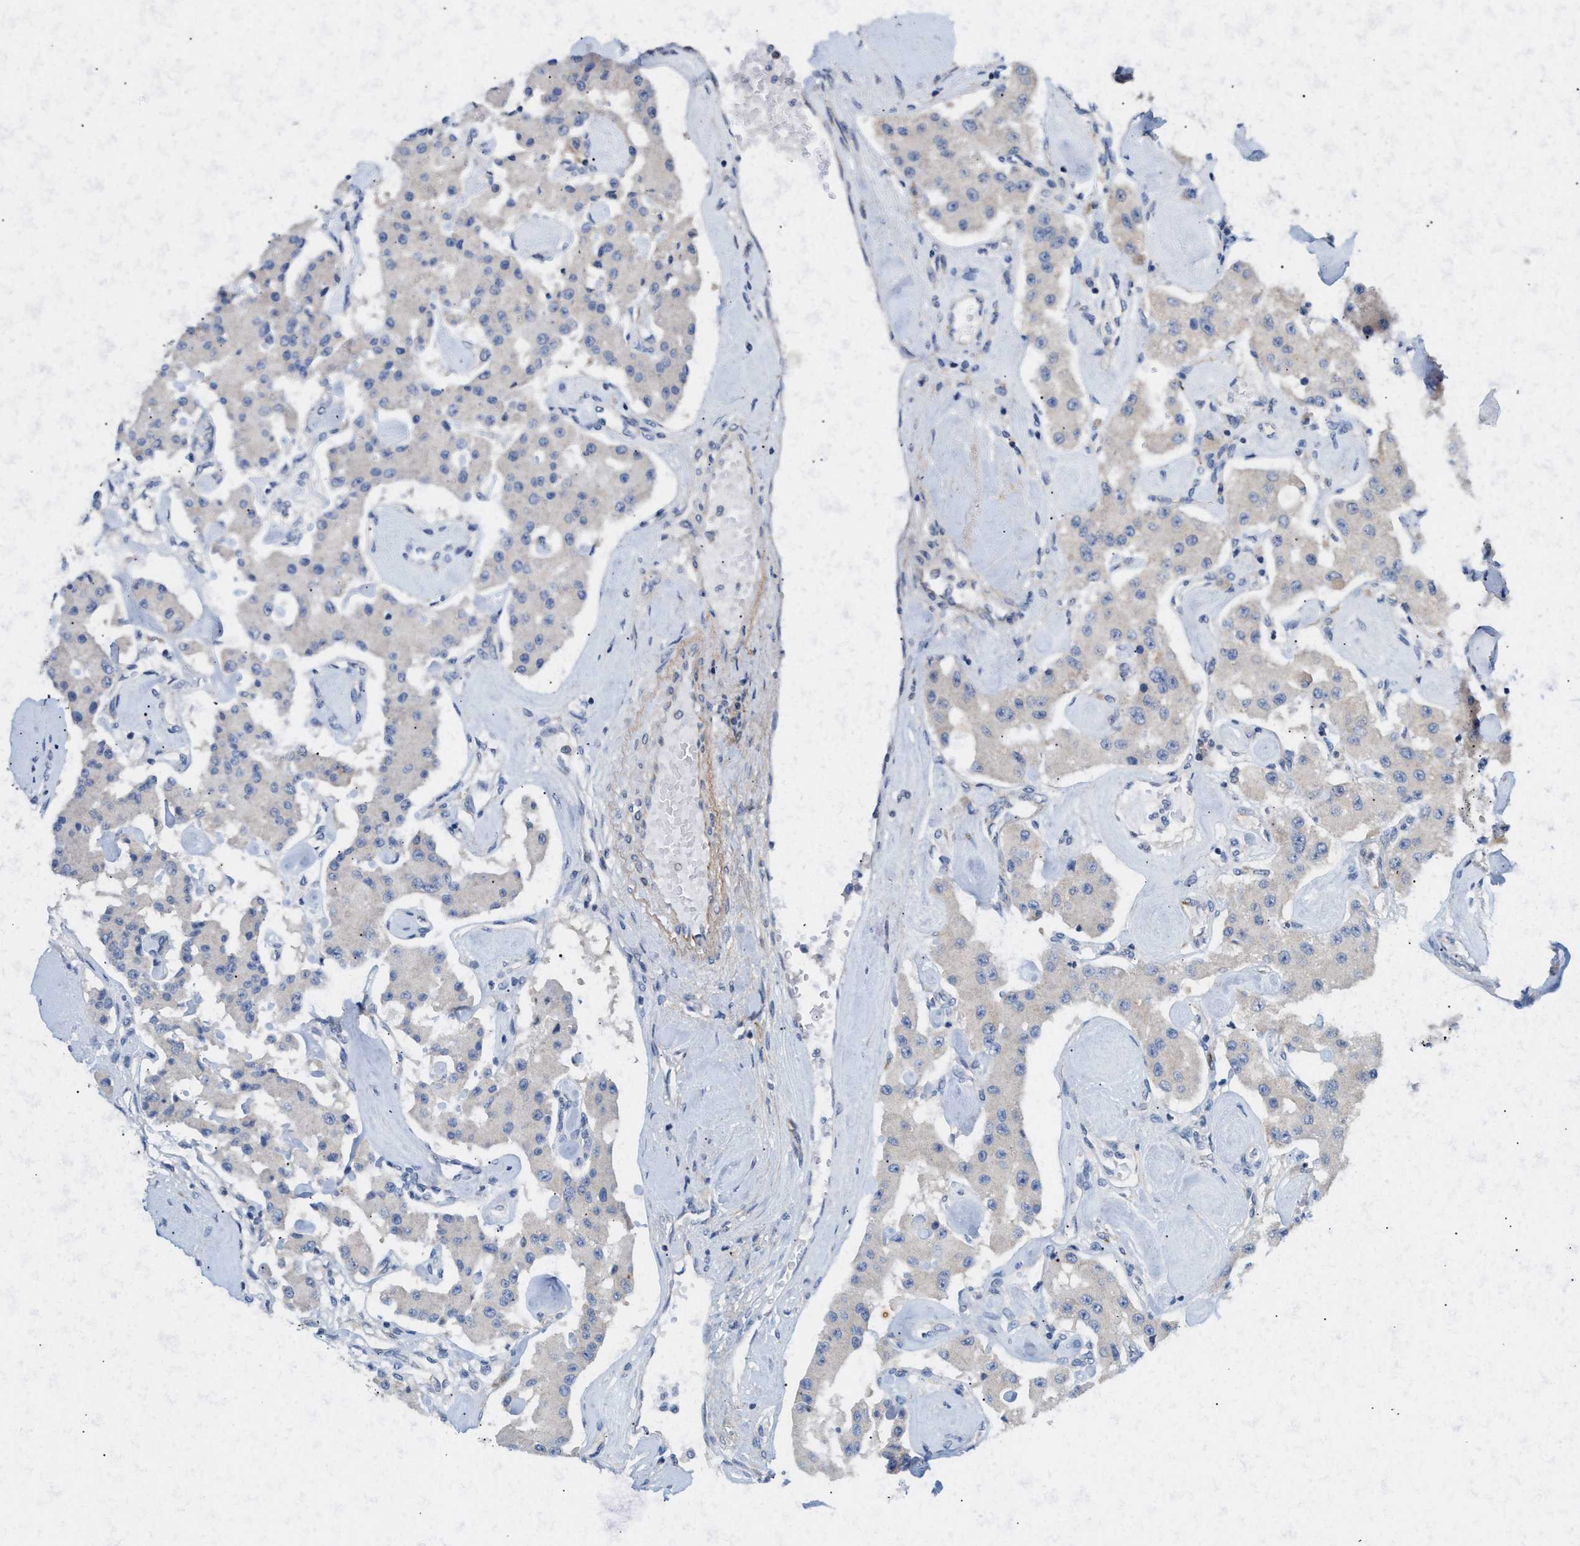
{"staining": {"intensity": "negative", "quantity": "none", "location": "none"}, "tissue": "carcinoid", "cell_type": "Tumor cells", "image_type": "cancer", "snomed": [{"axis": "morphology", "description": "Carcinoid, malignant, NOS"}, {"axis": "topography", "description": "Pancreas"}], "caption": "Human malignant carcinoid stained for a protein using immunohistochemistry shows no positivity in tumor cells.", "gene": "UBAP2", "patient": {"sex": "male", "age": 41}}